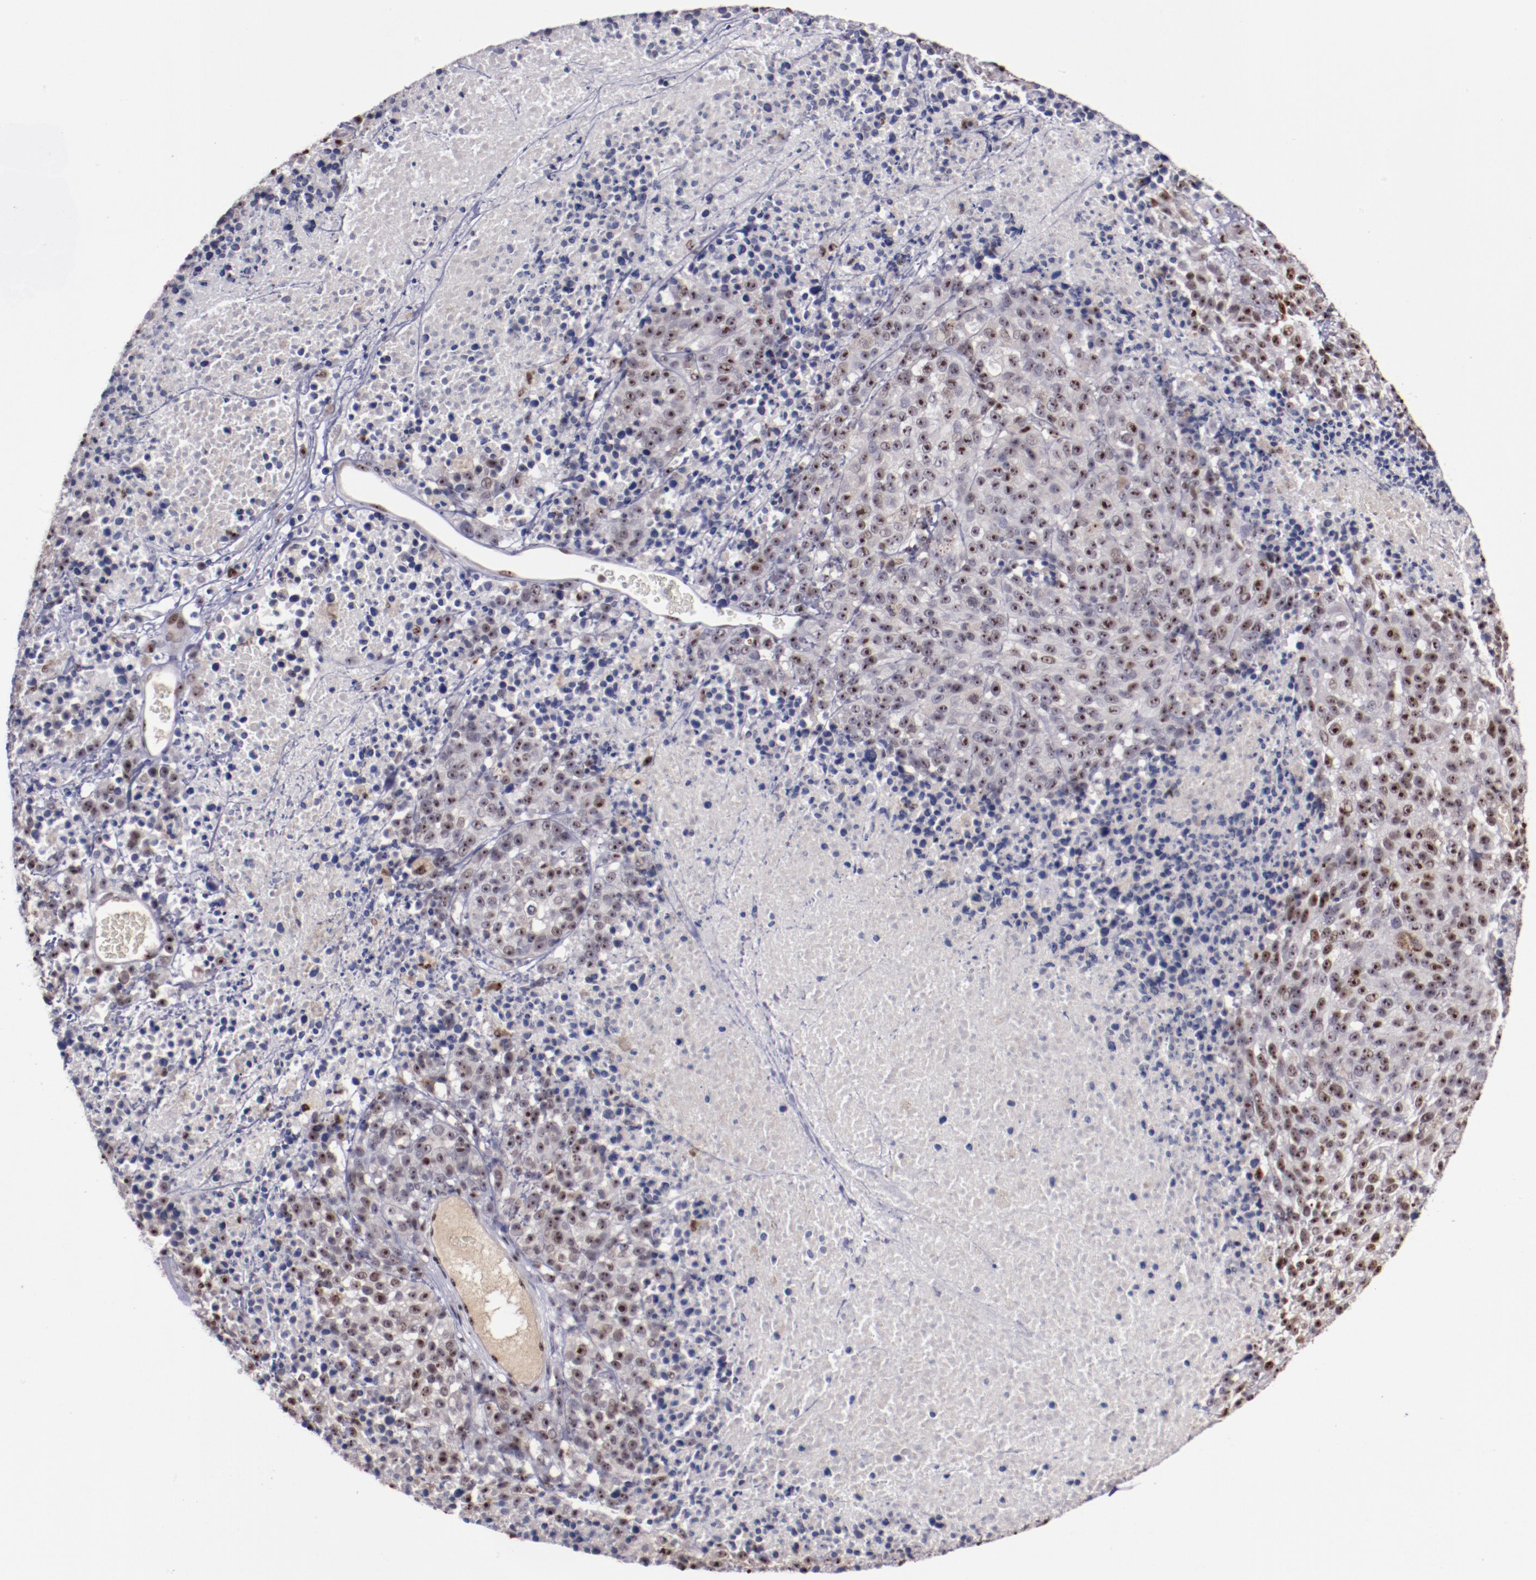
{"staining": {"intensity": "moderate", "quantity": "25%-75%", "location": "nuclear"}, "tissue": "melanoma", "cell_type": "Tumor cells", "image_type": "cancer", "snomed": [{"axis": "morphology", "description": "Malignant melanoma, Metastatic site"}, {"axis": "topography", "description": "Cerebral cortex"}], "caption": "Malignant melanoma (metastatic site) was stained to show a protein in brown. There is medium levels of moderate nuclear positivity in about 25%-75% of tumor cells.", "gene": "DDX24", "patient": {"sex": "female", "age": 52}}